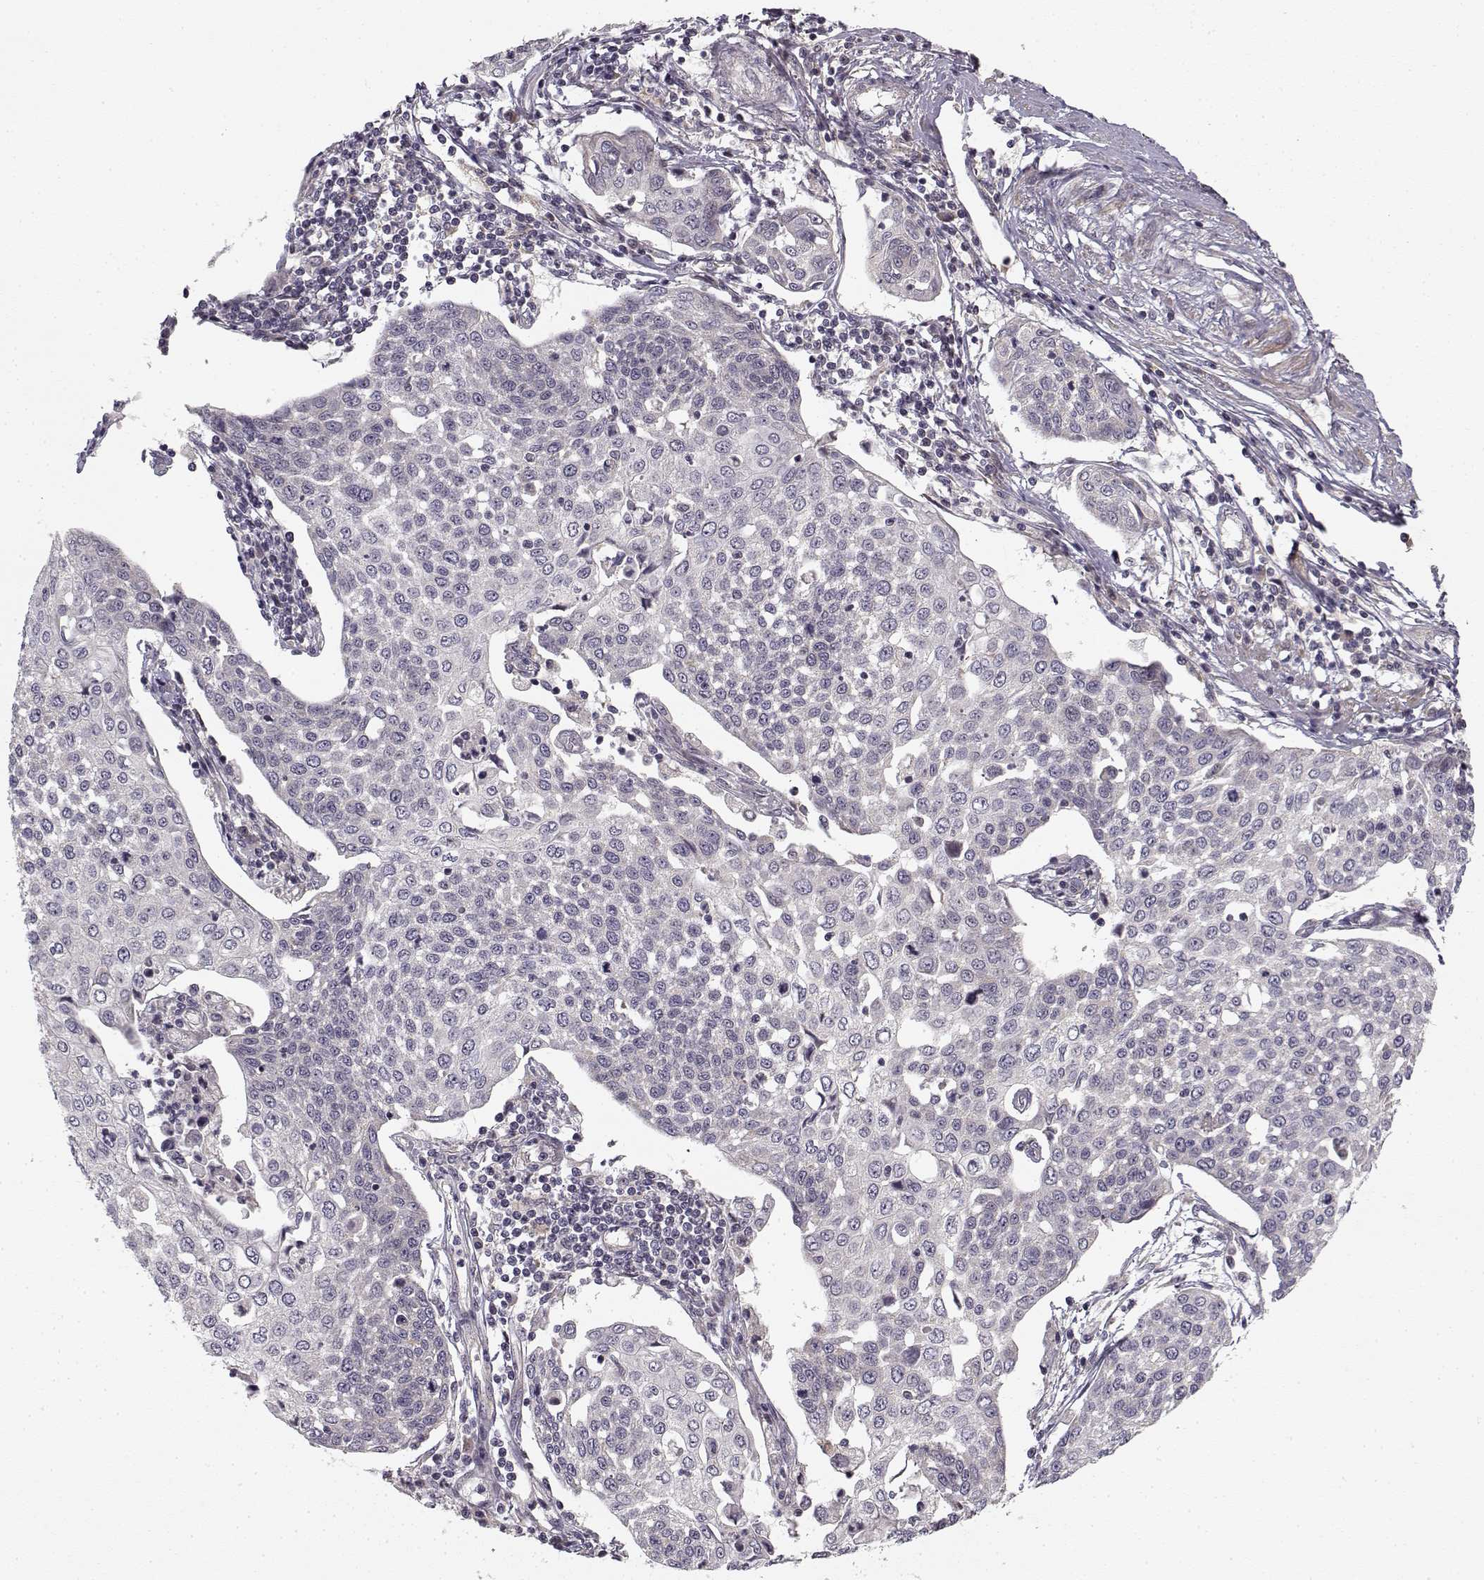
{"staining": {"intensity": "negative", "quantity": "none", "location": "none"}, "tissue": "cervical cancer", "cell_type": "Tumor cells", "image_type": "cancer", "snomed": [{"axis": "morphology", "description": "Squamous cell carcinoma, NOS"}, {"axis": "topography", "description": "Cervix"}], "caption": "Immunohistochemistry (IHC) image of human cervical cancer (squamous cell carcinoma) stained for a protein (brown), which demonstrates no expression in tumor cells.", "gene": "MED12L", "patient": {"sex": "female", "age": 34}}